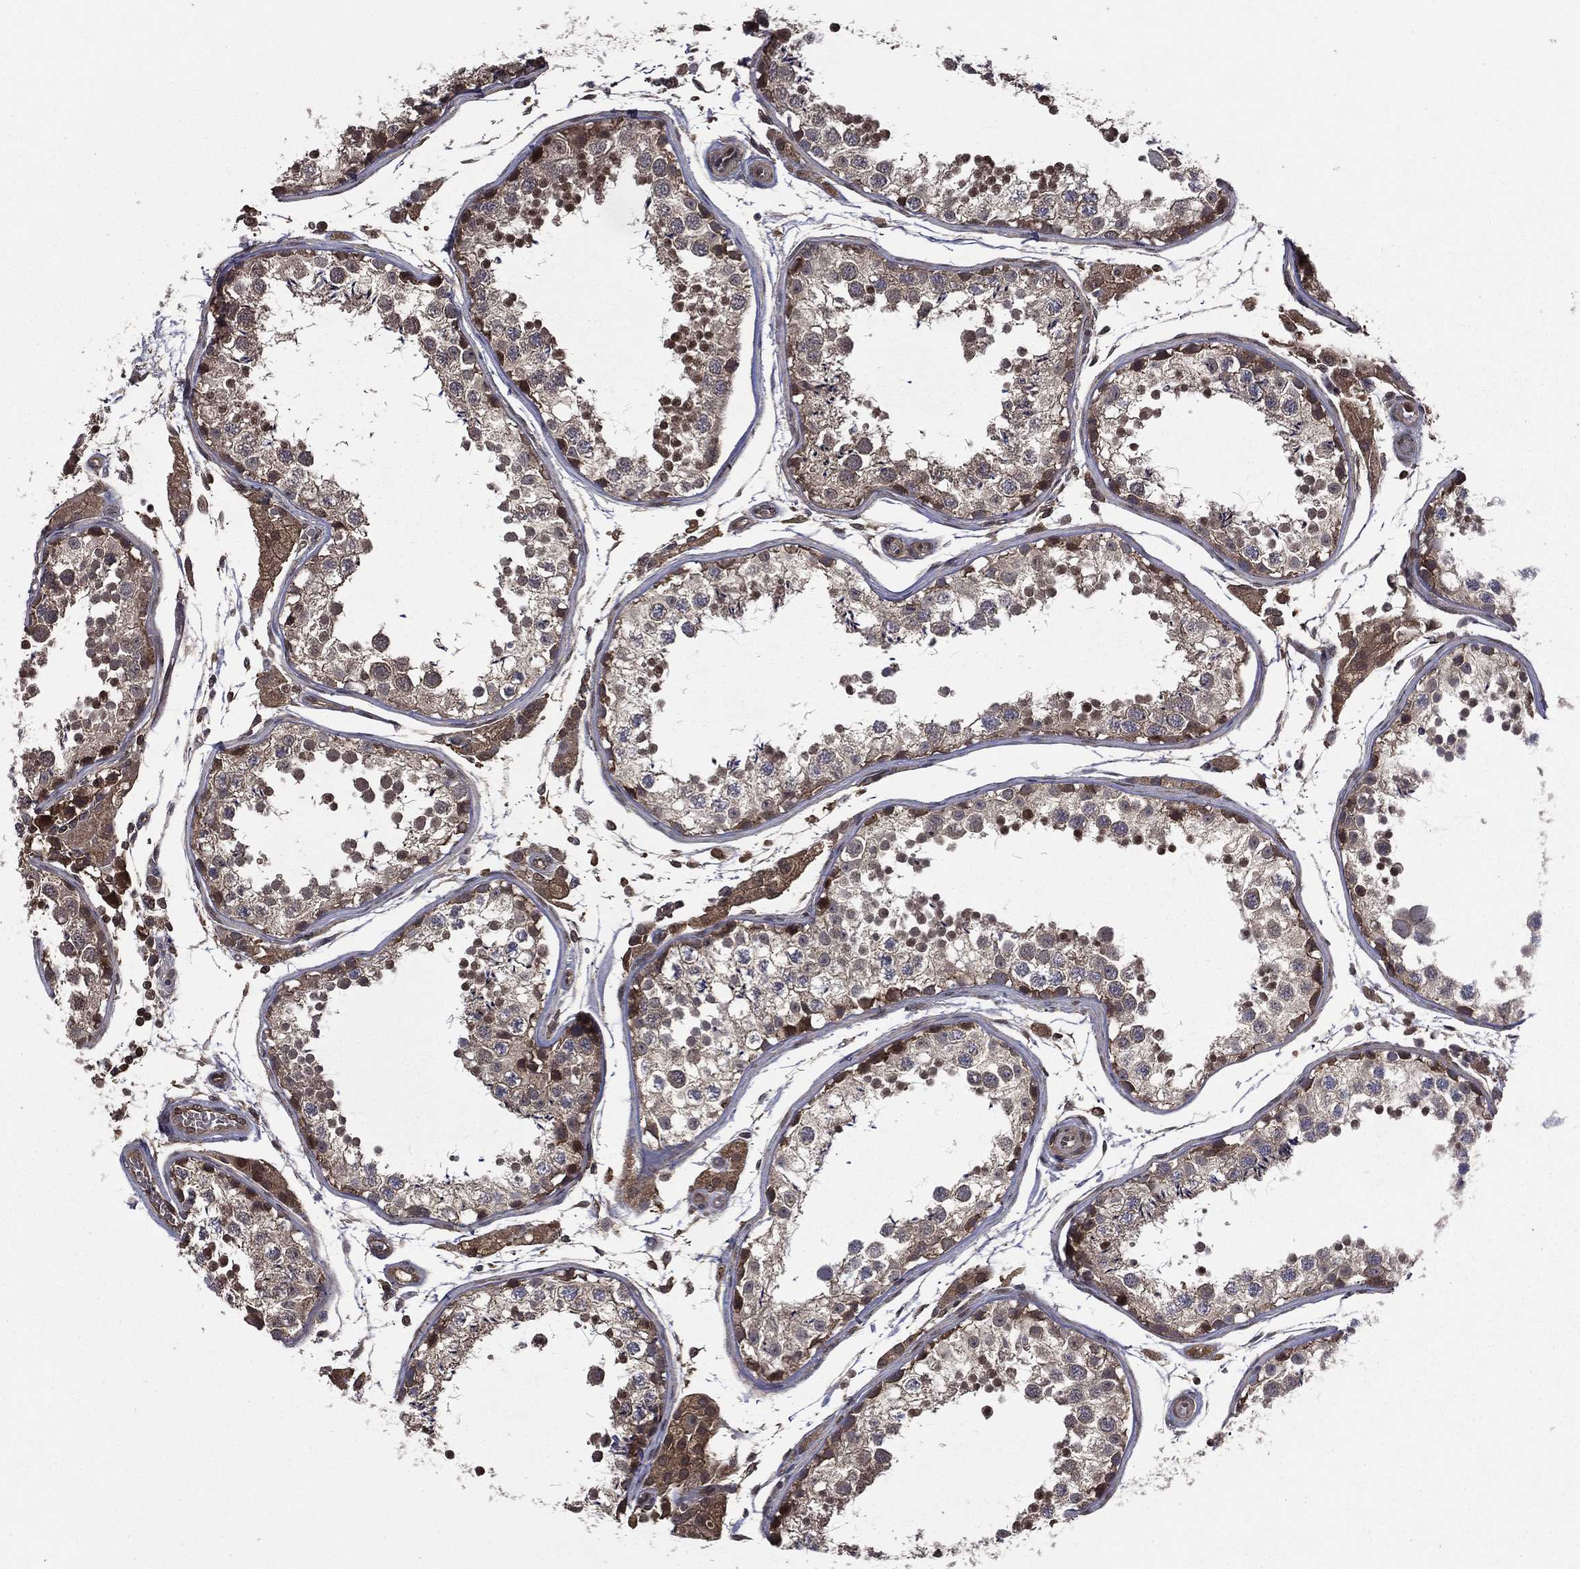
{"staining": {"intensity": "moderate", "quantity": "<25%", "location": "cytoplasmic/membranous,nuclear"}, "tissue": "testis", "cell_type": "Cells in seminiferous ducts", "image_type": "normal", "snomed": [{"axis": "morphology", "description": "Normal tissue, NOS"}, {"axis": "topography", "description": "Testis"}], "caption": "A brown stain shows moderate cytoplasmic/membranous,nuclear positivity of a protein in cells in seminiferous ducts of normal human testis. (brown staining indicates protein expression, while blue staining denotes nuclei).", "gene": "FGD1", "patient": {"sex": "male", "age": 29}}